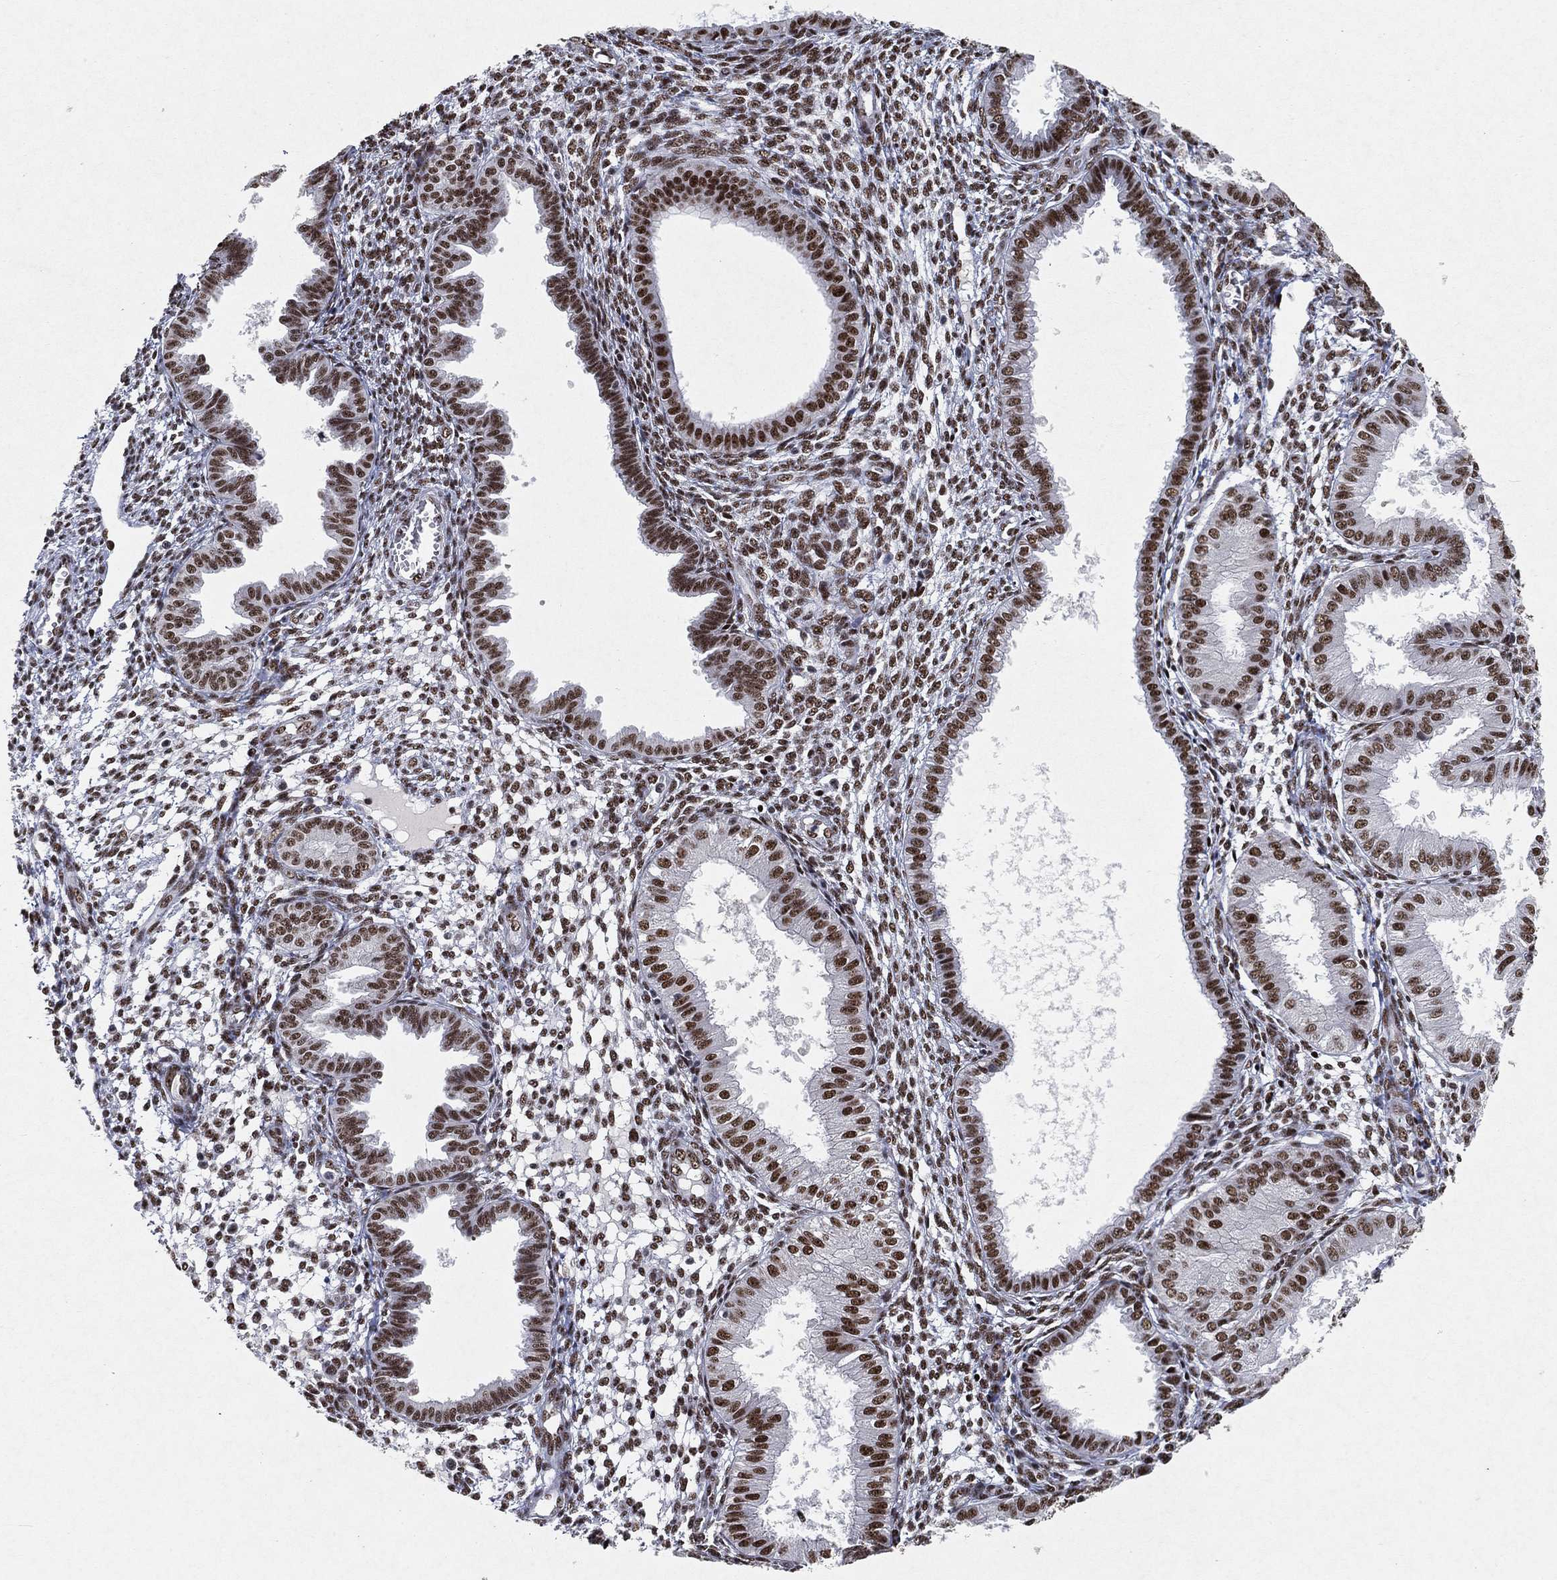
{"staining": {"intensity": "strong", "quantity": "25%-75%", "location": "nuclear"}, "tissue": "endometrium", "cell_type": "Cells in endometrial stroma", "image_type": "normal", "snomed": [{"axis": "morphology", "description": "Normal tissue, NOS"}, {"axis": "topography", "description": "Endometrium"}], "caption": "Immunohistochemical staining of normal human endometrium reveals high levels of strong nuclear staining in about 25%-75% of cells in endometrial stroma. Using DAB (brown) and hematoxylin (blue) stains, captured at high magnification using brightfield microscopy.", "gene": "DDX27", "patient": {"sex": "female", "age": 43}}